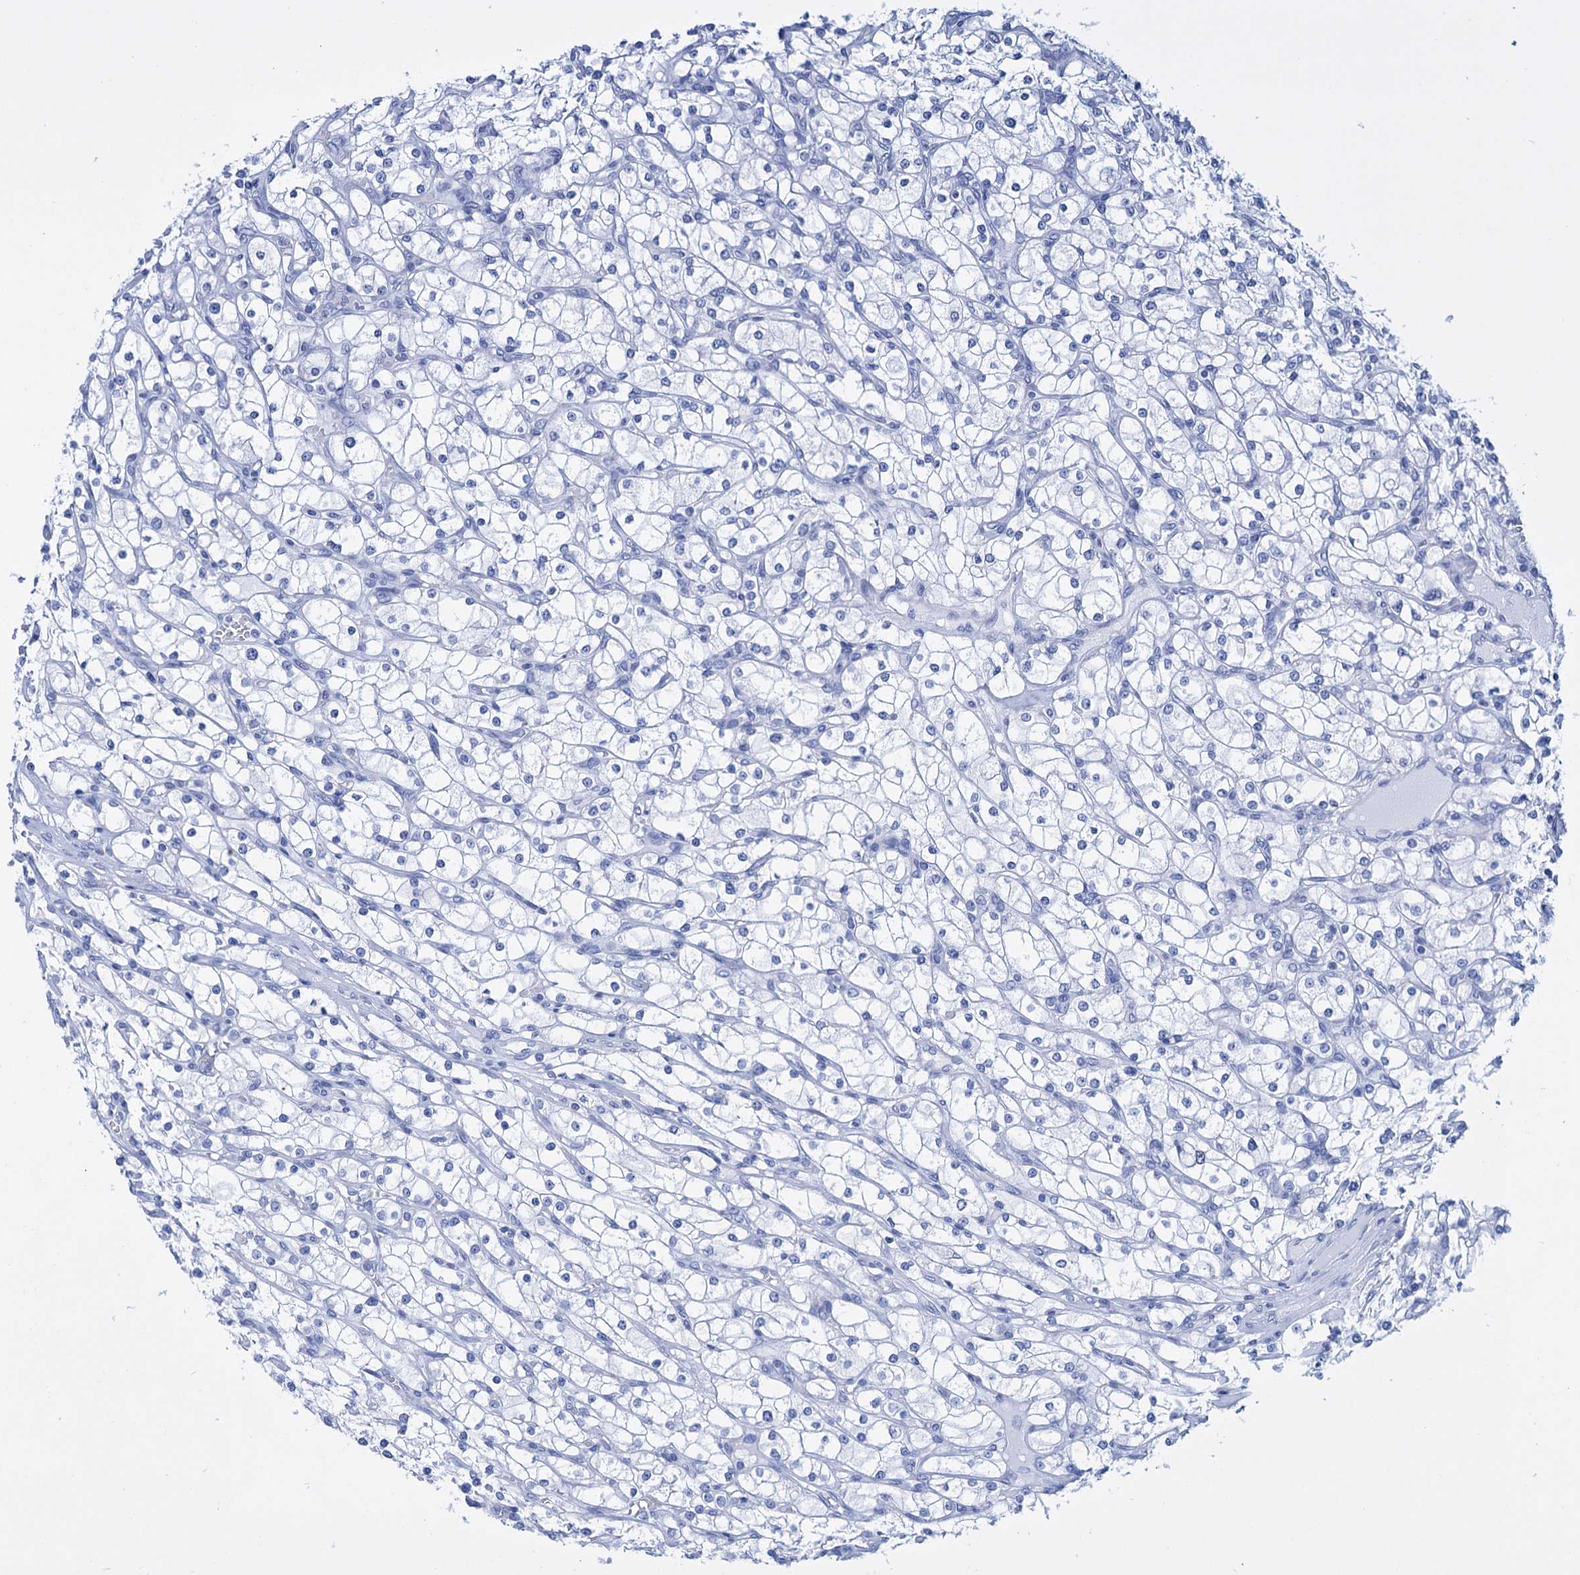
{"staining": {"intensity": "negative", "quantity": "none", "location": "none"}, "tissue": "renal cancer", "cell_type": "Tumor cells", "image_type": "cancer", "snomed": [{"axis": "morphology", "description": "Adenocarcinoma, NOS"}, {"axis": "topography", "description": "Kidney"}], "caption": "Image shows no protein staining in tumor cells of renal cancer (adenocarcinoma) tissue.", "gene": "FBXW12", "patient": {"sex": "male", "age": 80}}